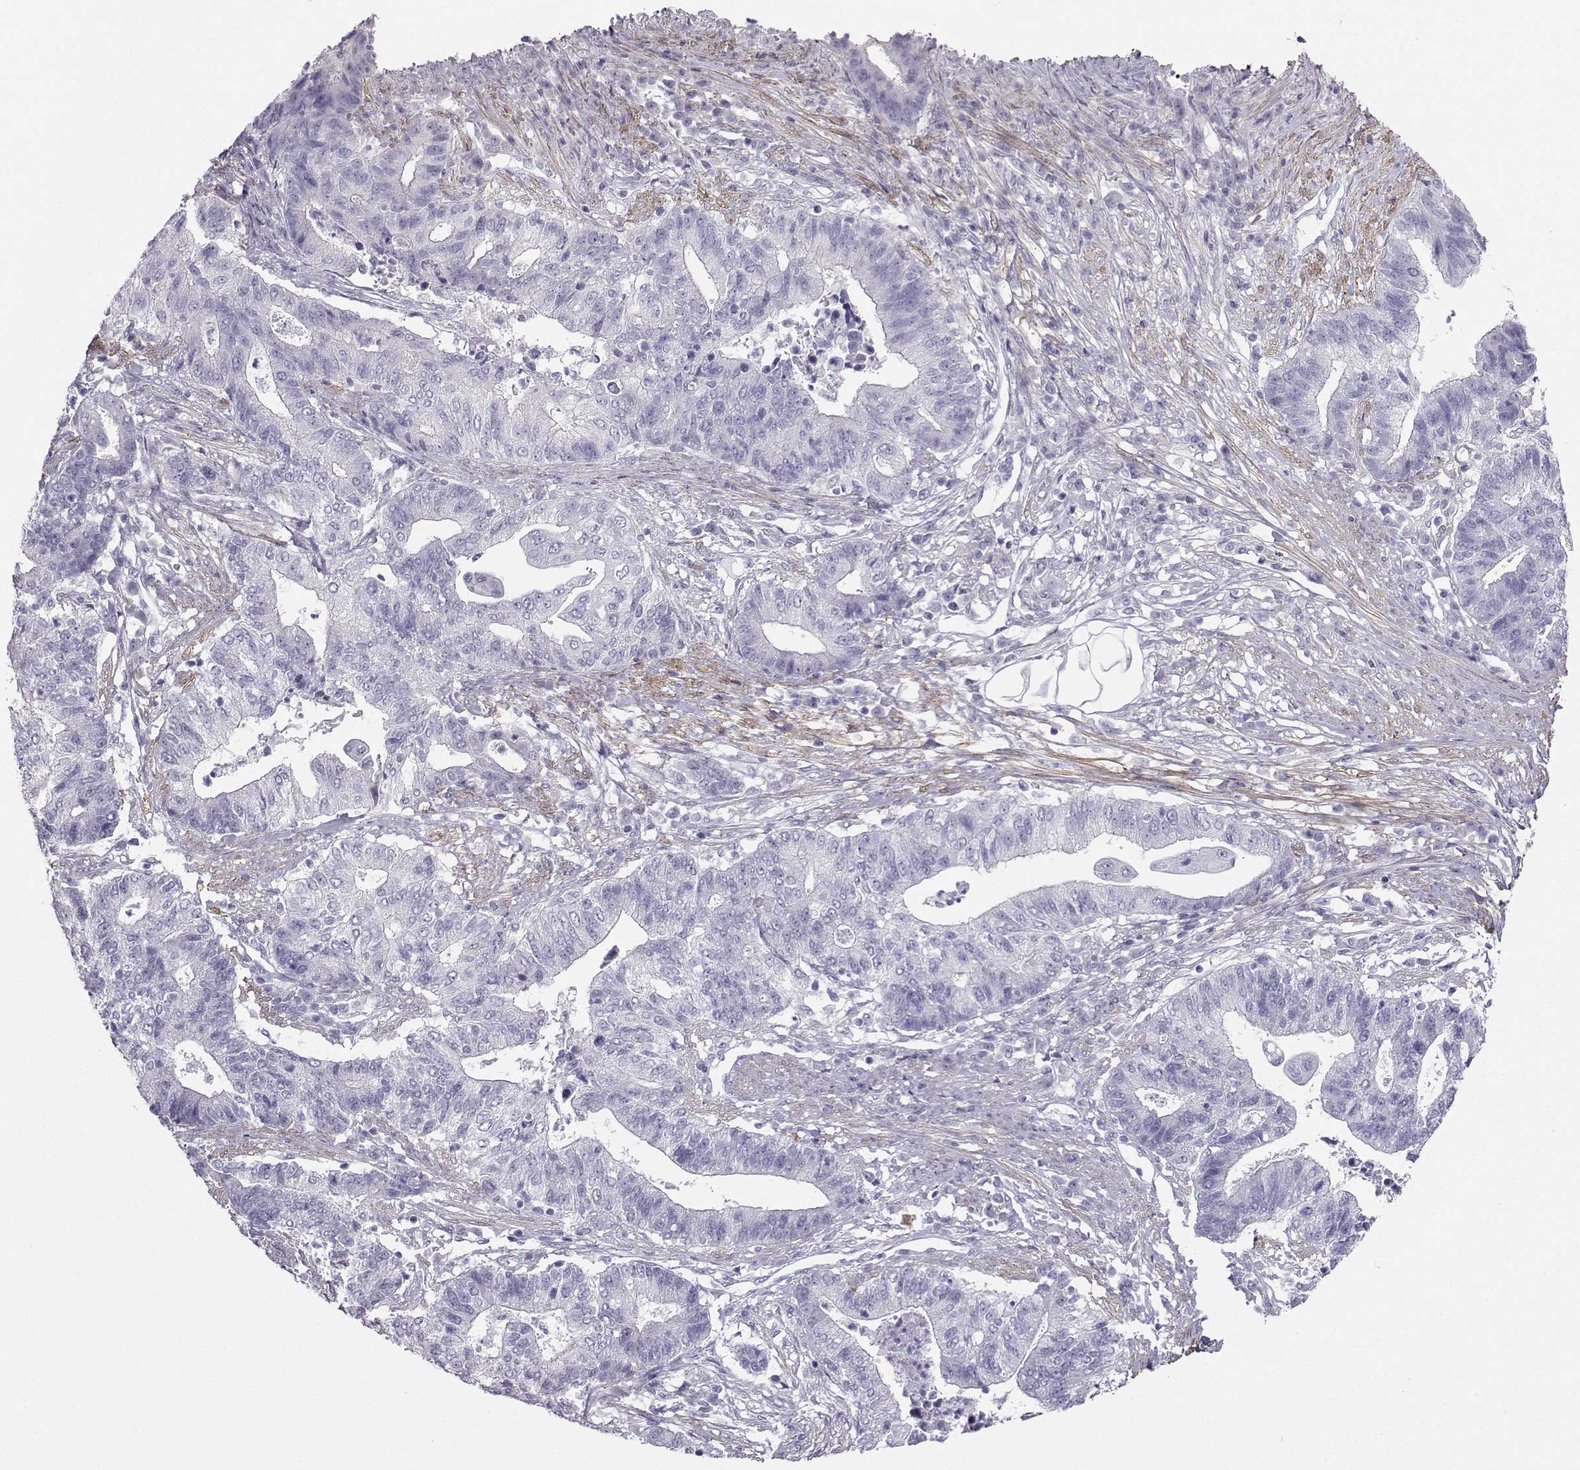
{"staining": {"intensity": "negative", "quantity": "none", "location": "none"}, "tissue": "endometrial cancer", "cell_type": "Tumor cells", "image_type": "cancer", "snomed": [{"axis": "morphology", "description": "Adenocarcinoma, NOS"}, {"axis": "topography", "description": "Uterus"}, {"axis": "topography", "description": "Endometrium"}], "caption": "An IHC photomicrograph of adenocarcinoma (endometrial) is shown. There is no staining in tumor cells of adenocarcinoma (endometrial).", "gene": "KIF17", "patient": {"sex": "female", "age": 54}}